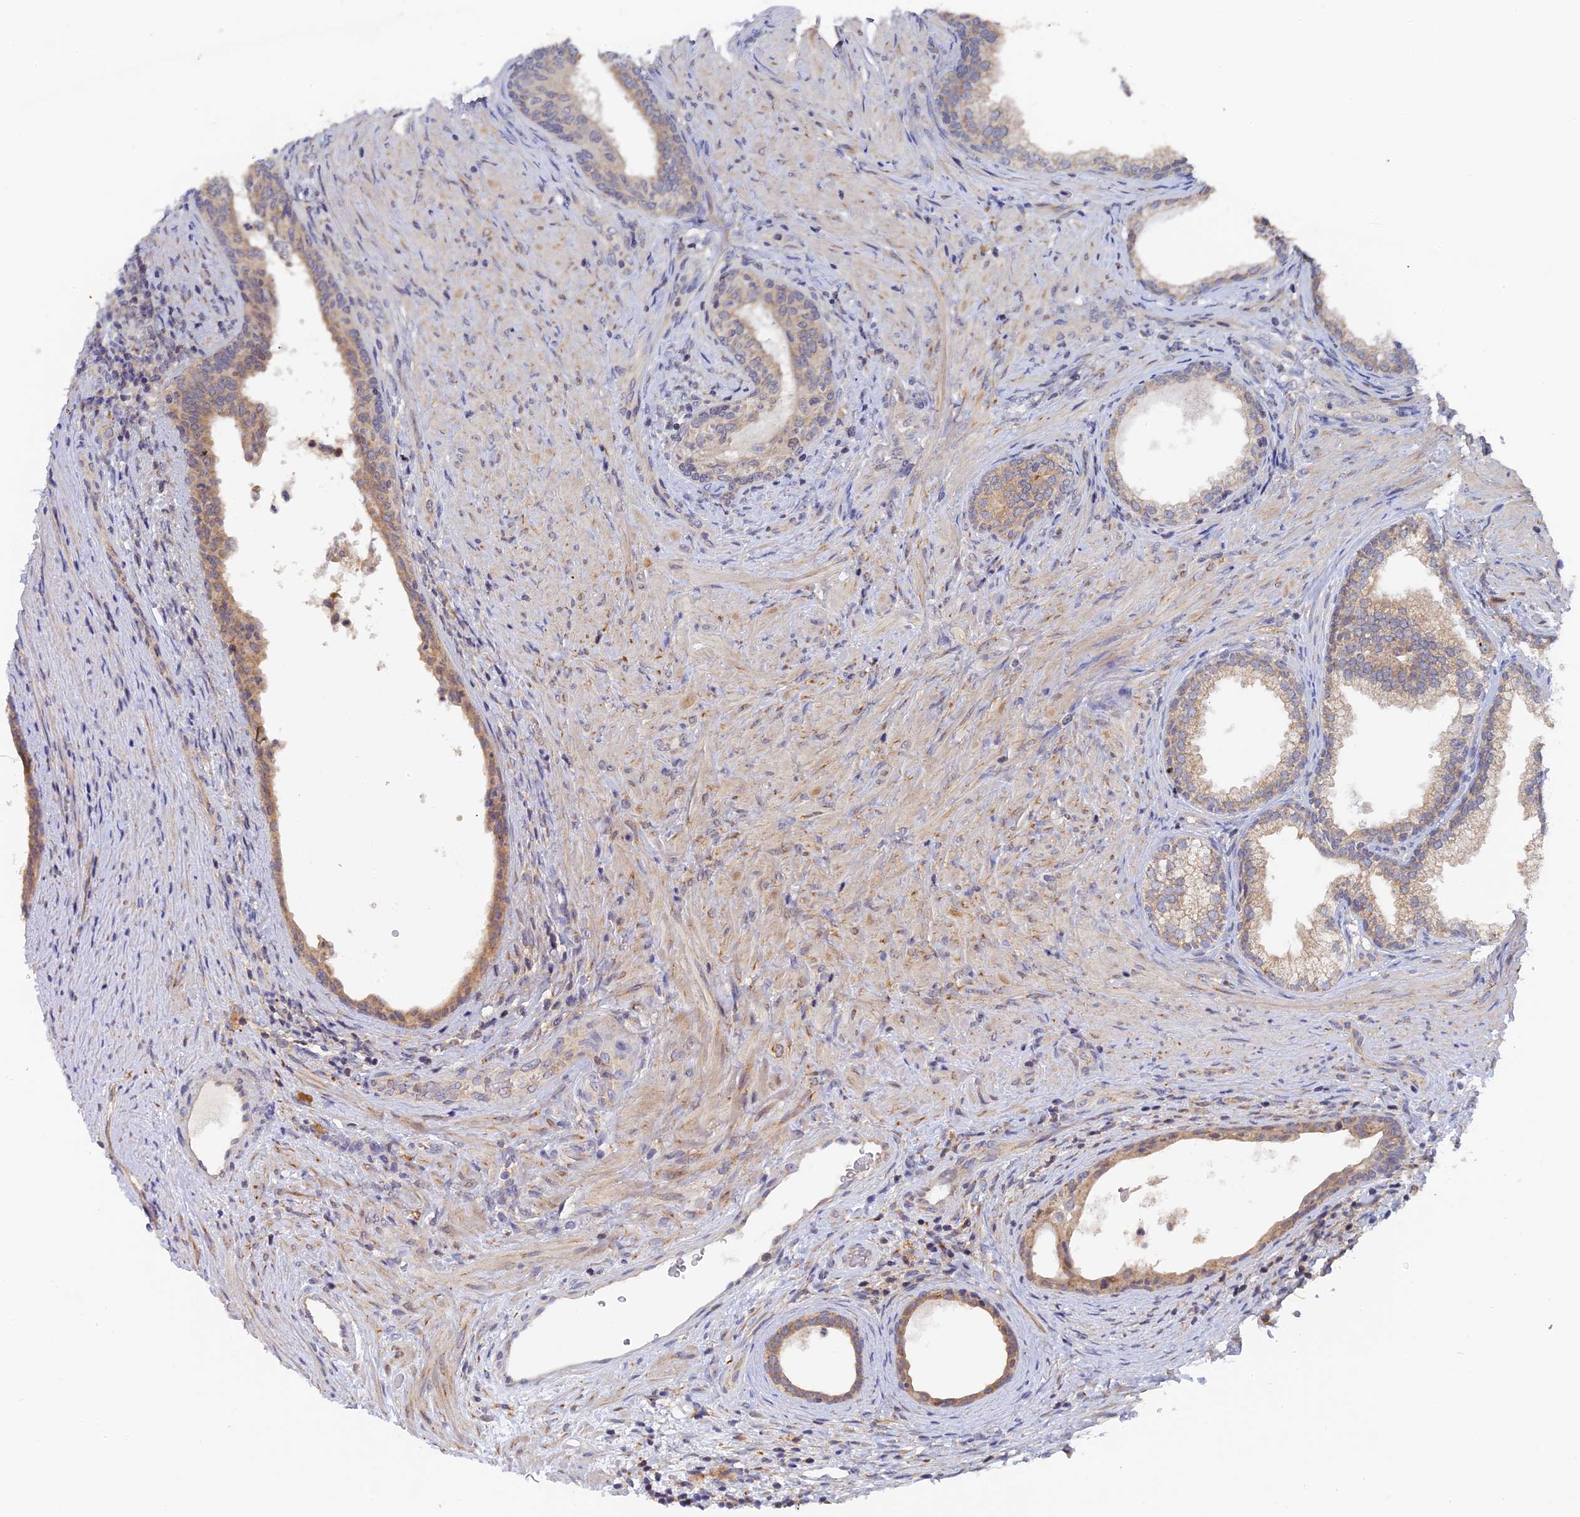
{"staining": {"intensity": "moderate", "quantity": "25%-75%", "location": "cytoplasmic/membranous"}, "tissue": "prostate", "cell_type": "Glandular cells", "image_type": "normal", "snomed": [{"axis": "morphology", "description": "Normal tissue, NOS"}, {"axis": "topography", "description": "Prostate"}], "caption": "The histopathology image displays a brown stain indicating the presence of a protein in the cytoplasmic/membranous of glandular cells in prostate. (IHC, brightfield microscopy, high magnification).", "gene": "MIGA2", "patient": {"sex": "male", "age": 76}}